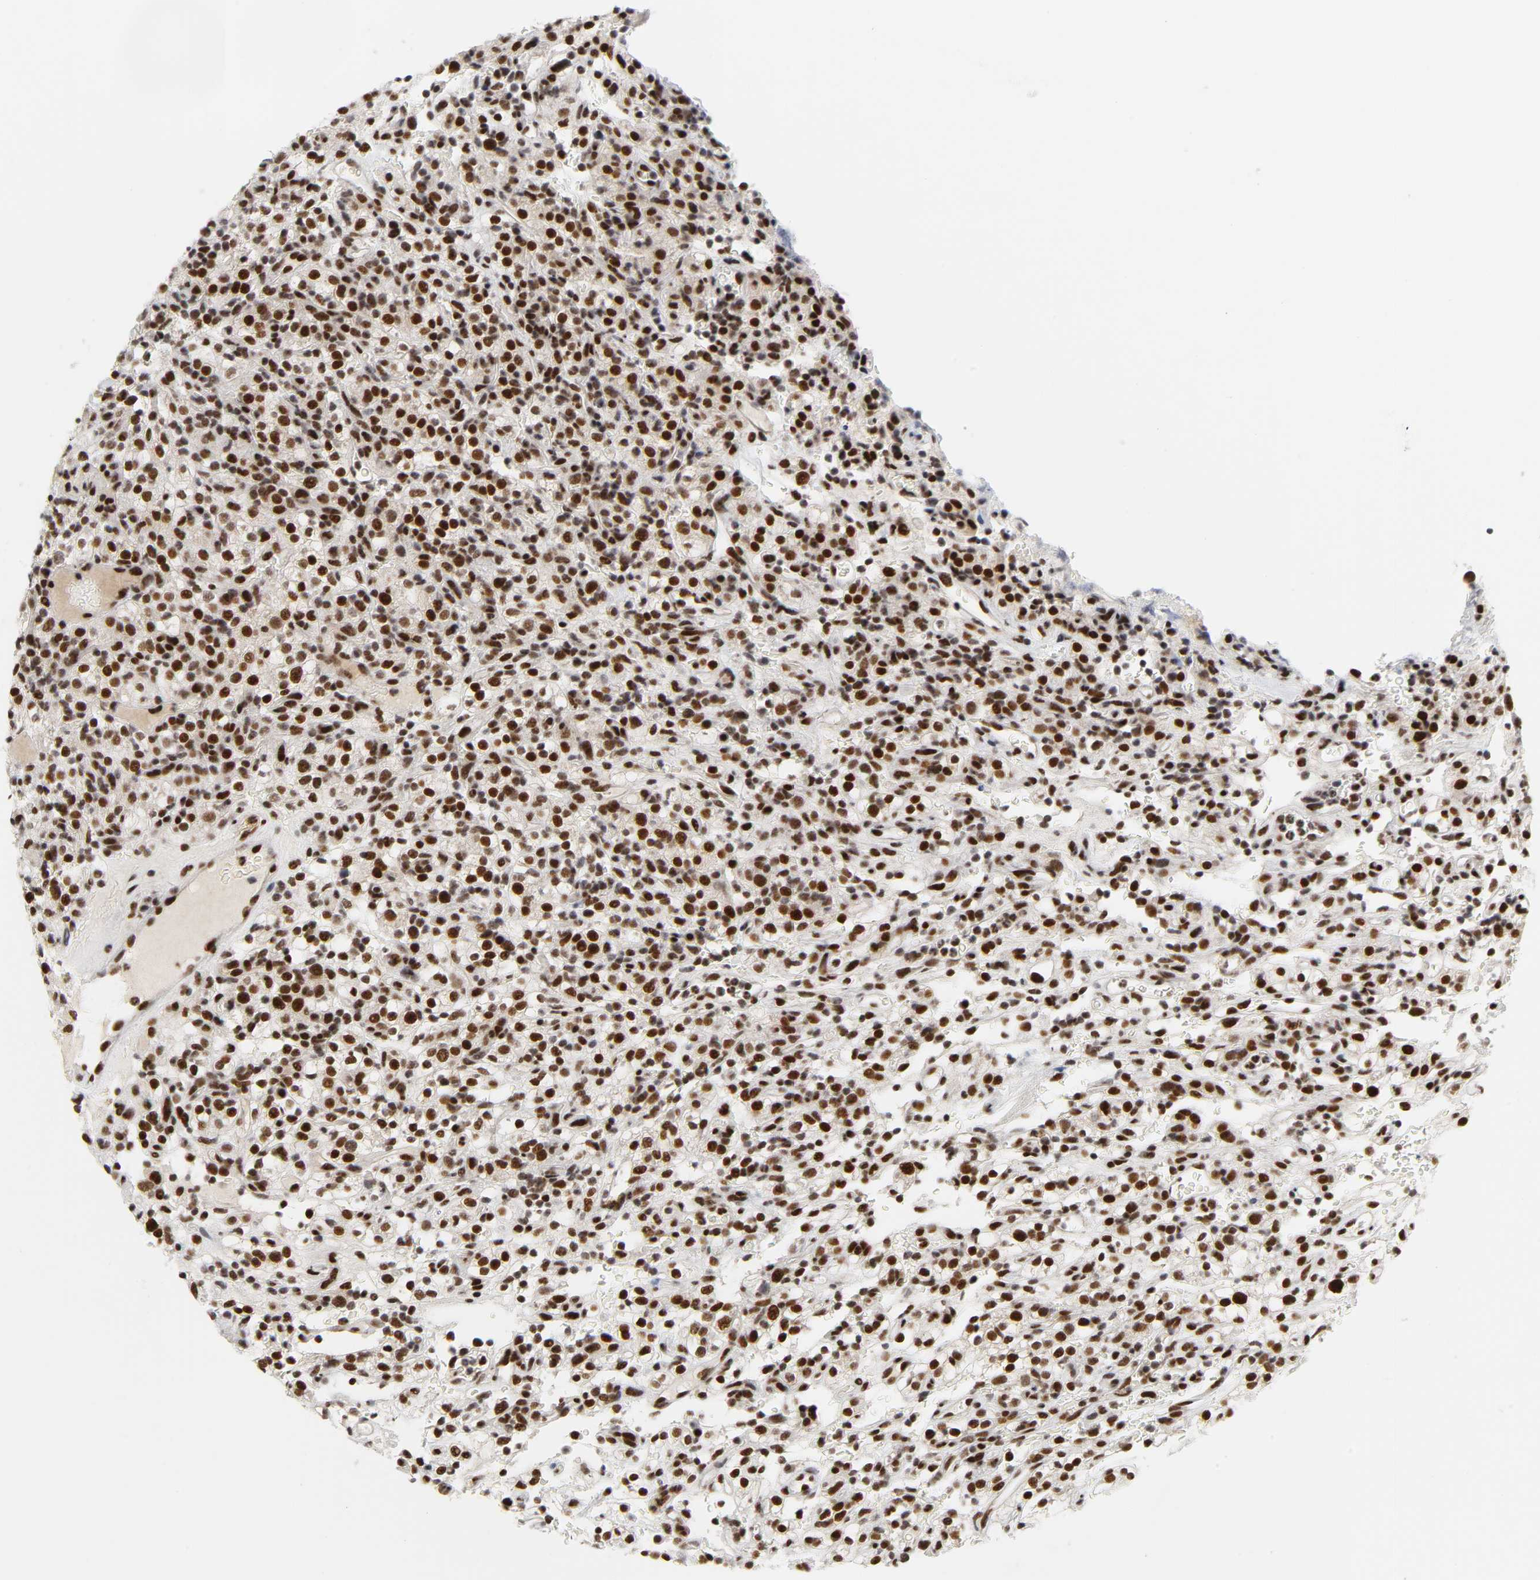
{"staining": {"intensity": "strong", "quantity": ">75%", "location": "nuclear"}, "tissue": "renal cancer", "cell_type": "Tumor cells", "image_type": "cancer", "snomed": [{"axis": "morphology", "description": "Normal tissue, NOS"}, {"axis": "morphology", "description": "Adenocarcinoma, NOS"}, {"axis": "topography", "description": "Kidney"}], "caption": "DAB immunohistochemical staining of adenocarcinoma (renal) shows strong nuclear protein staining in about >75% of tumor cells.", "gene": "CREBBP", "patient": {"sex": "female", "age": 72}}